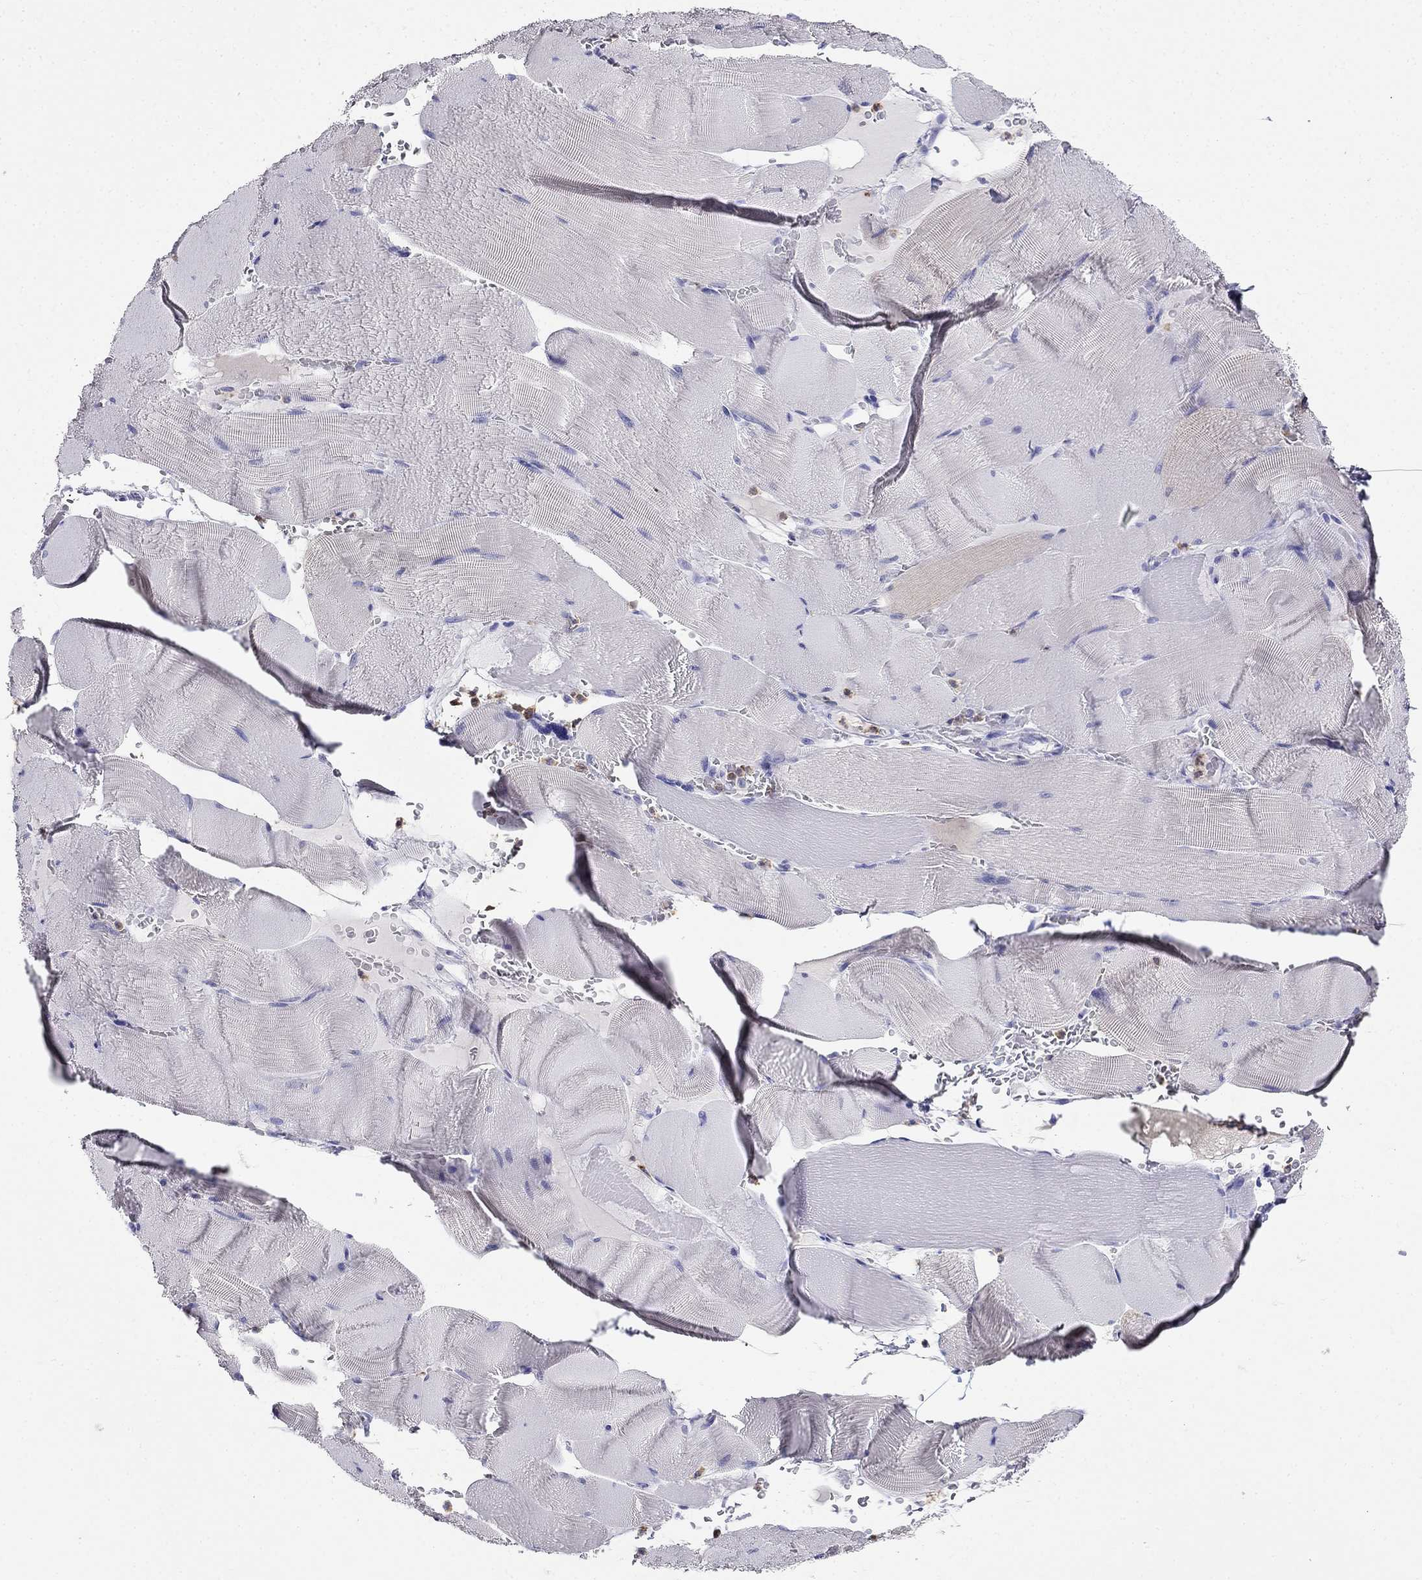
{"staining": {"intensity": "negative", "quantity": "none", "location": "none"}, "tissue": "skeletal muscle", "cell_type": "Myocytes", "image_type": "normal", "snomed": [{"axis": "morphology", "description": "Normal tissue, NOS"}, {"axis": "topography", "description": "Skeletal muscle"}], "caption": "Skeletal muscle was stained to show a protein in brown. There is no significant expression in myocytes. Brightfield microscopy of IHC stained with DAB (brown) and hematoxylin (blue), captured at high magnification.", "gene": "PPP1R36", "patient": {"sex": "male", "age": 56}}